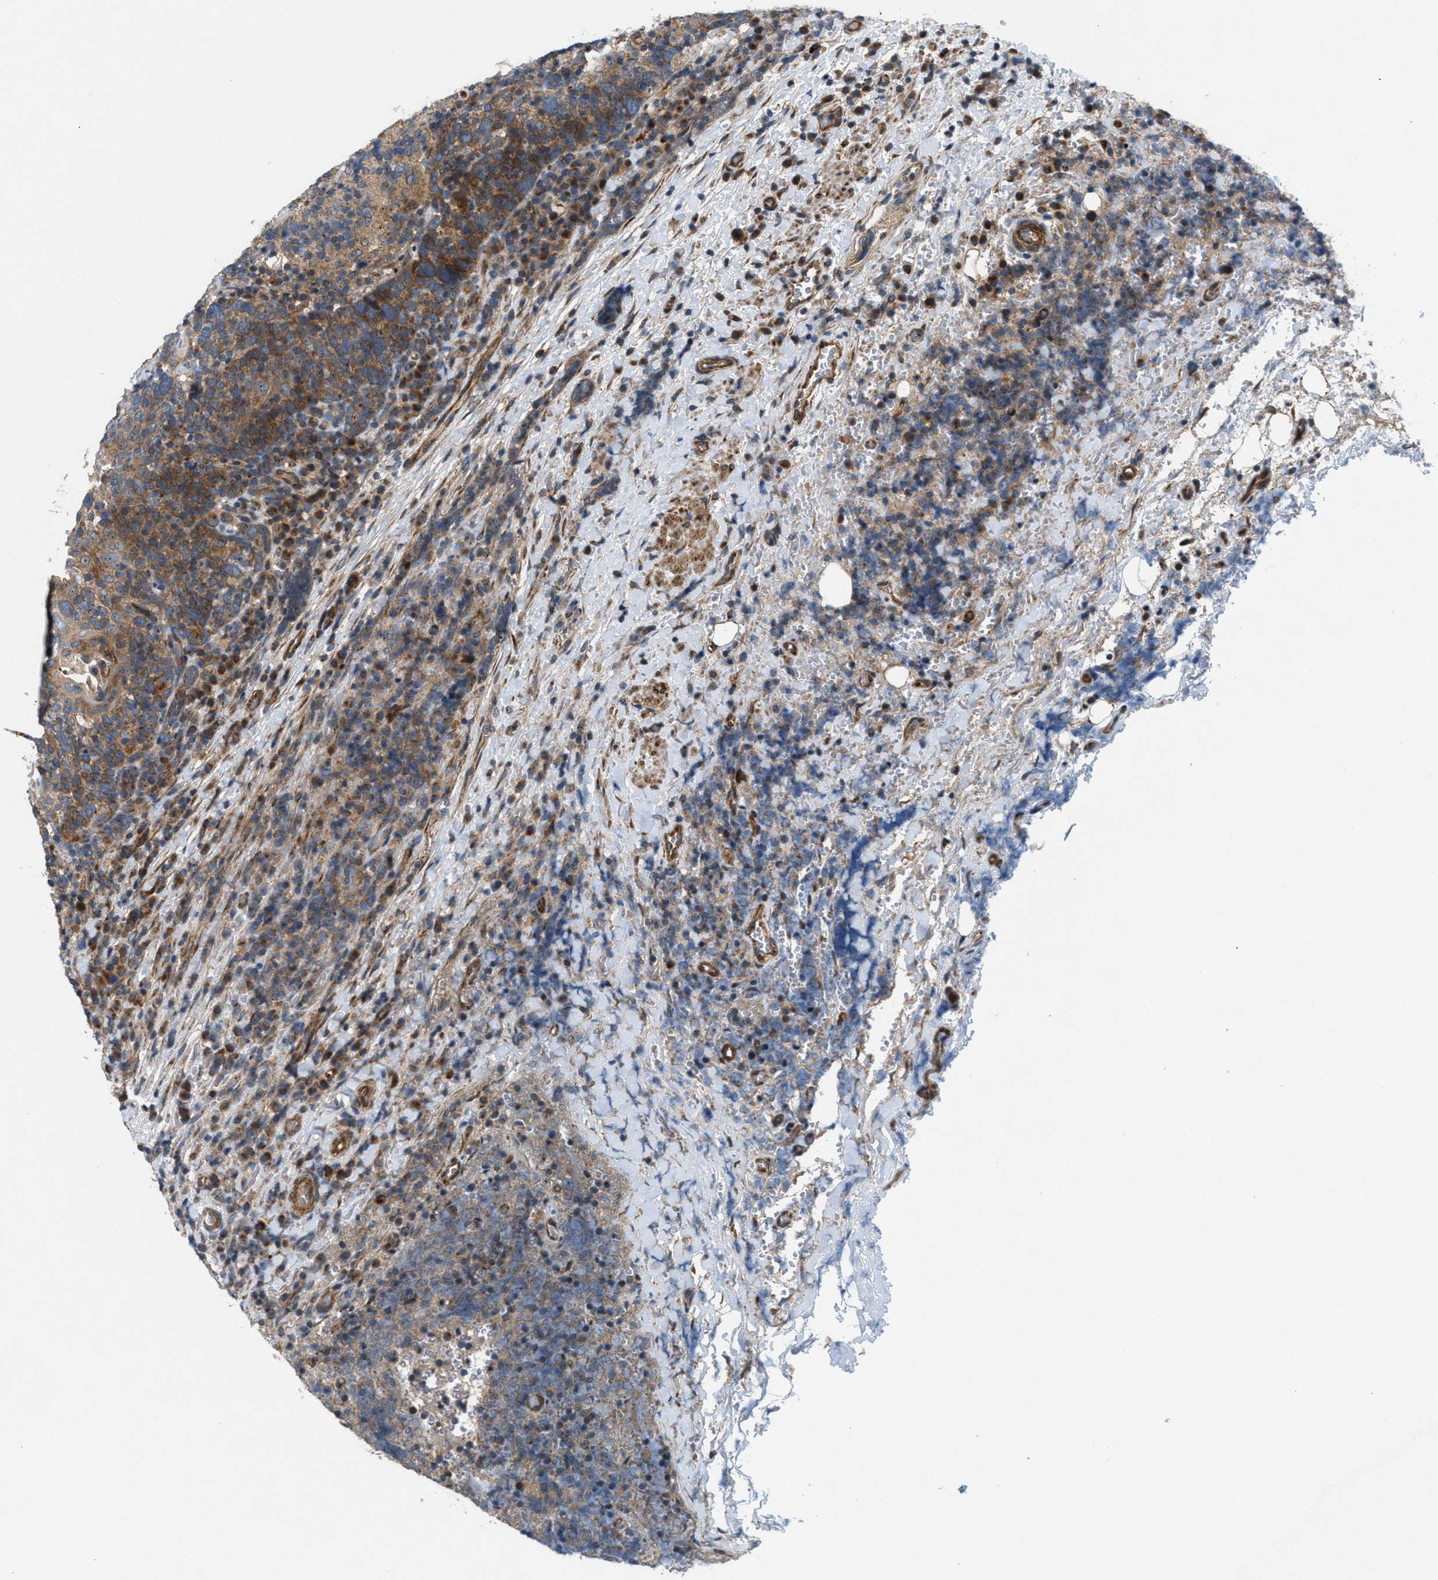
{"staining": {"intensity": "moderate", "quantity": ">75%", "location": "cytoplasmic/membranous"}, "tissue": "head and neck cancer", "cell_type": "Tumor cells", "image_type": "cancer", "snomed": [{"axis": "morphology", "description": "Squamous cell carcinoma, NOS"}, {"axis": "morphology", "description": "Squamous cell carcinoma, metastatic, NOS"}, {"axis": "topography", "description": "Lymph node"}, {"axis": "topography", "description": "Head-Neck"}], "caption": "The immunohistochemical stain labels moderate cytoplasmic/membranous positivity in tumor cells of head and neck squamous cell carcinoma tissue.", "gene": "CYB5D1", "patient": {"sex": "male", "age": 62}}